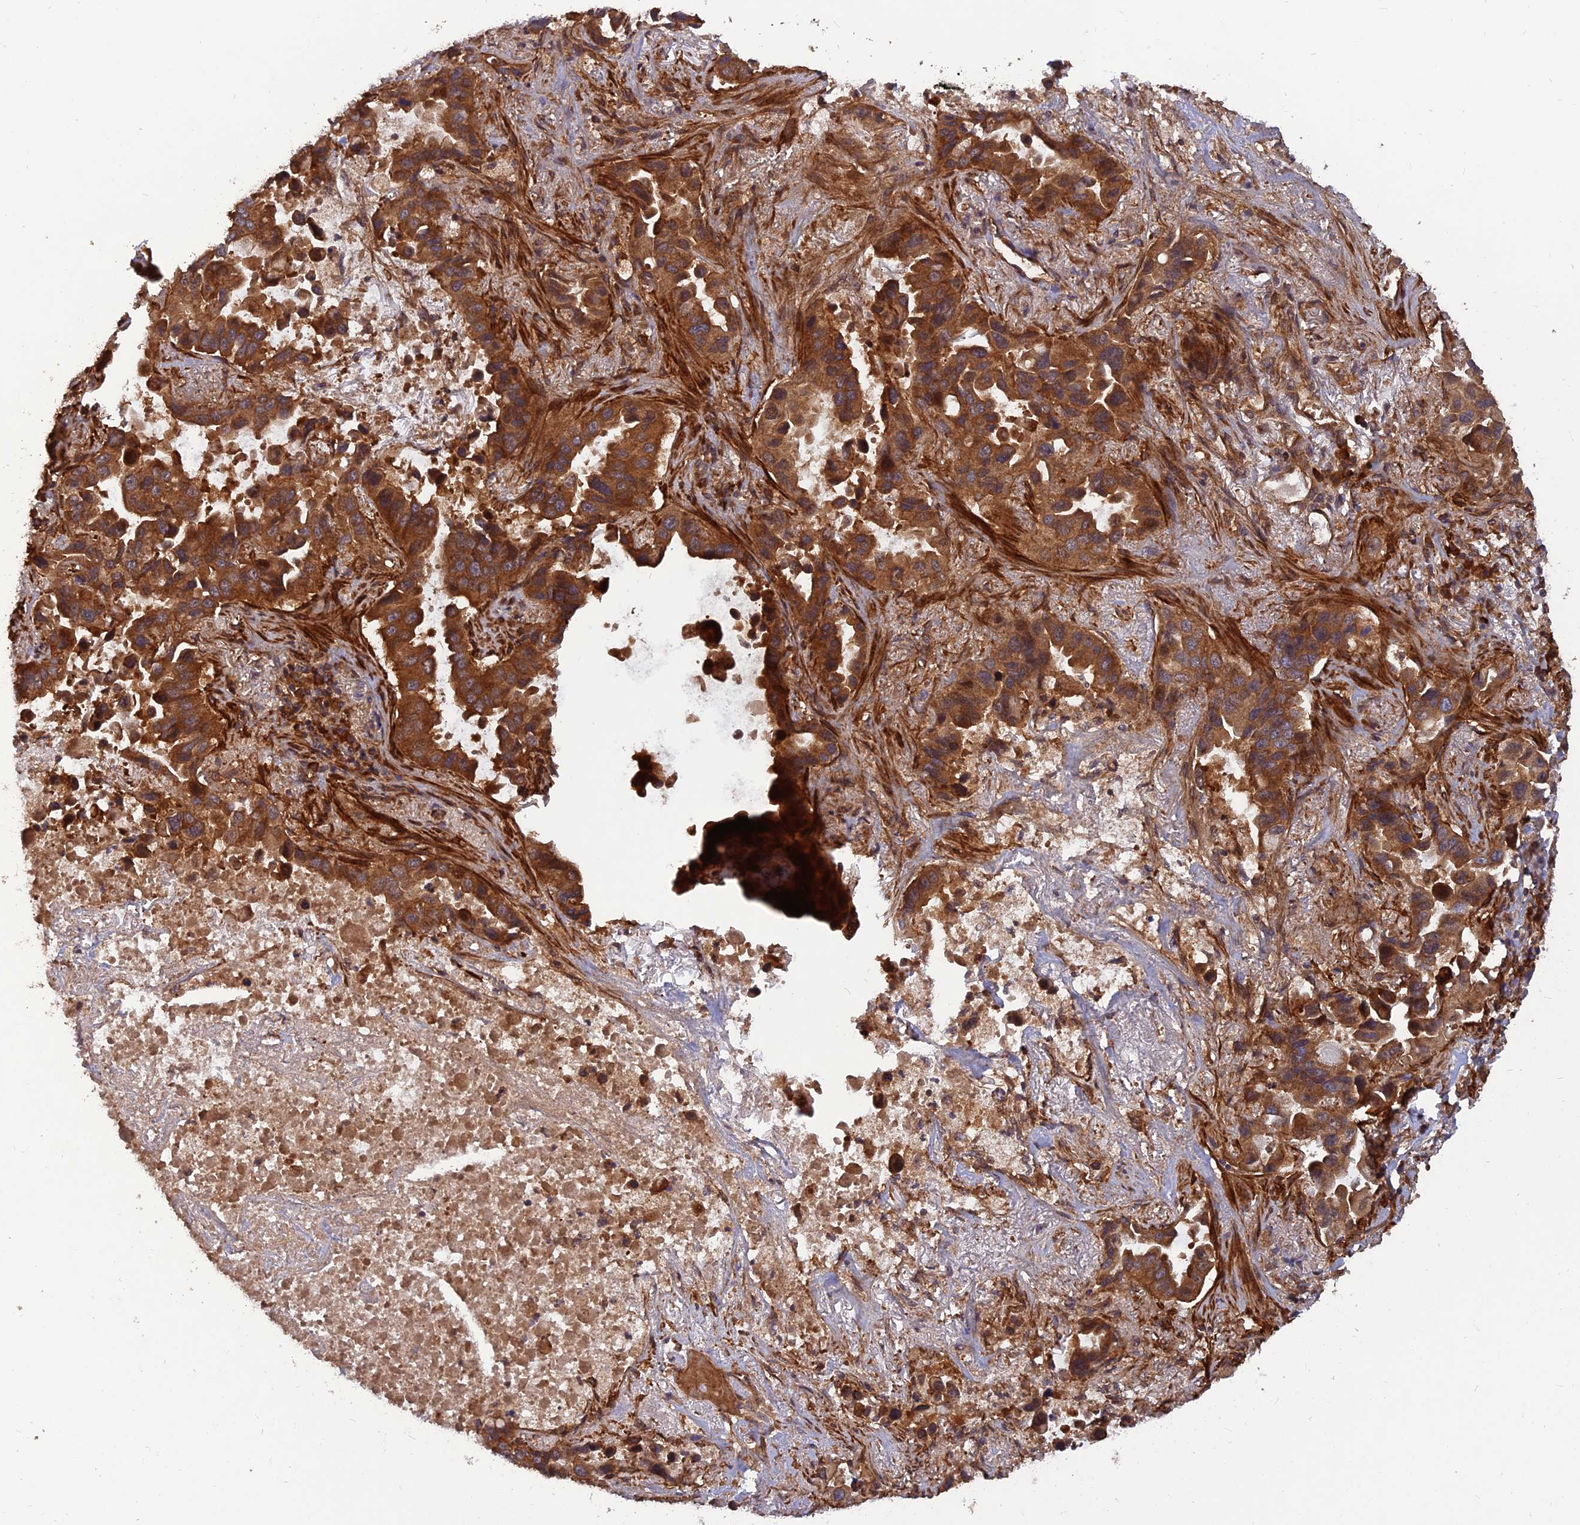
{"staining": {"intensity": "strong", "quantity": ">75%", "location": "cytoplasmic/membranous"}, "tissue": "lung cancer", "cell_type": "Tumor cells", "image_type": "cancer", "snomed": [{"axis": "morphology", "description": "Adenocarcinoma, NOS"}, {"axis": "topography", "description": "Lung"}], "caption": "Immunohistochemistry (IHC) micrograph of lung cancer (adenocarcinoma) stained for a protein (brown), which reveals high levels of strong cytoplasmic/membranous staining in about >75% of tumor cells.", "gene": "RELCH", "patient": {"sex": "male", "age": 64}}